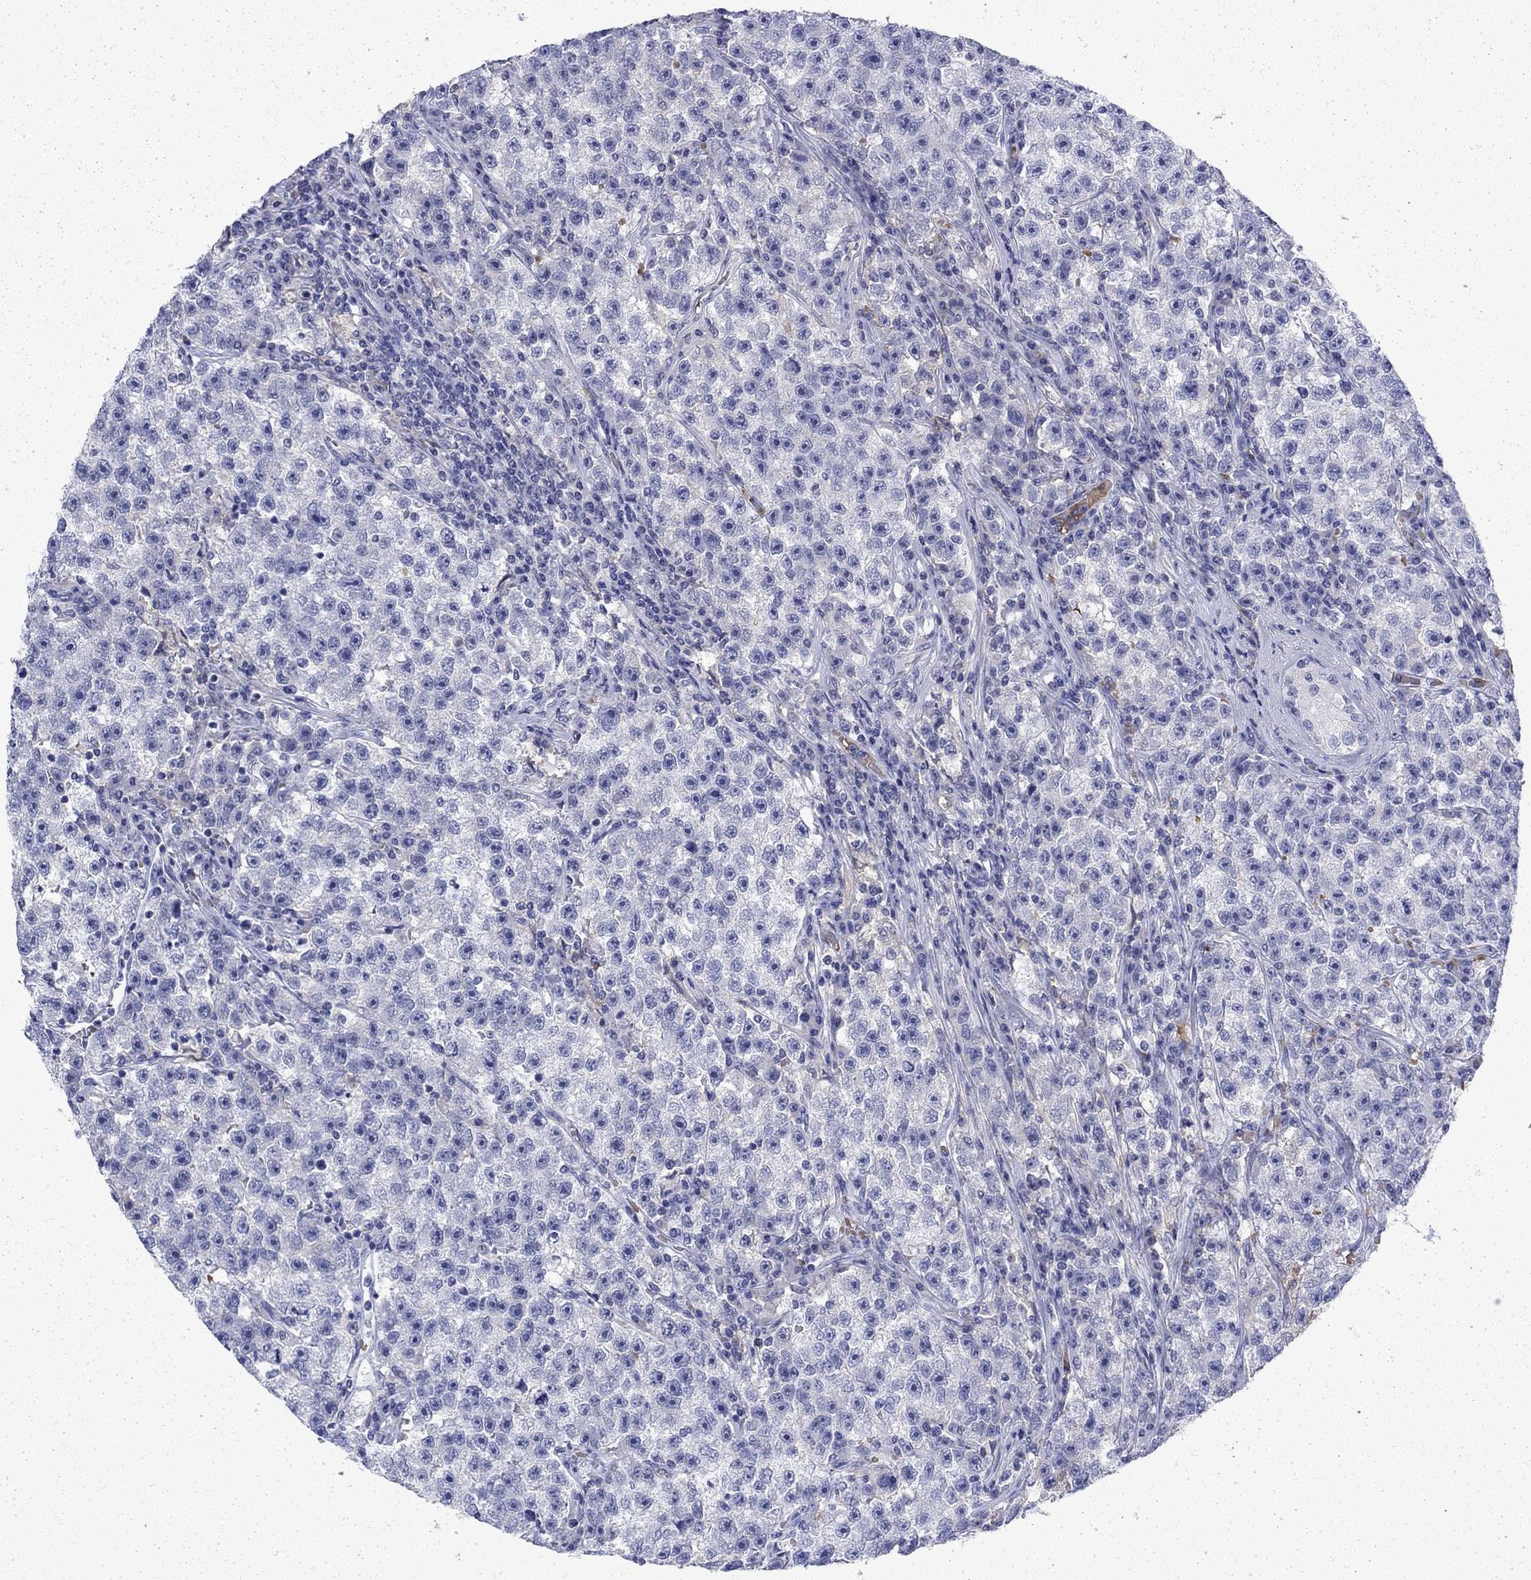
{"staining": {"intensity": "negative", "quantity": "none", "location": "none"}, "tissue": "testis cancer", "cell_type": "Tumor cells", "image_type": "cancer", "snomed": [{"axis": "morphology", "description": "Seminoma, NOS"}, {"axis": "topography", "description": "Testis"}], "caption": "High magnification brightfield microscopy of seminoma (testis) stained with DAB (3,3'-diaminobenzidine) (brown) and counterstained with hematoxylin (blue): tumor cells show no significant expression. (Brightfield microscopy of DAB immunohistochemistry at high magnification).", "gene": "ENPP6", "patient": {"sex": "male", "age": 22}}